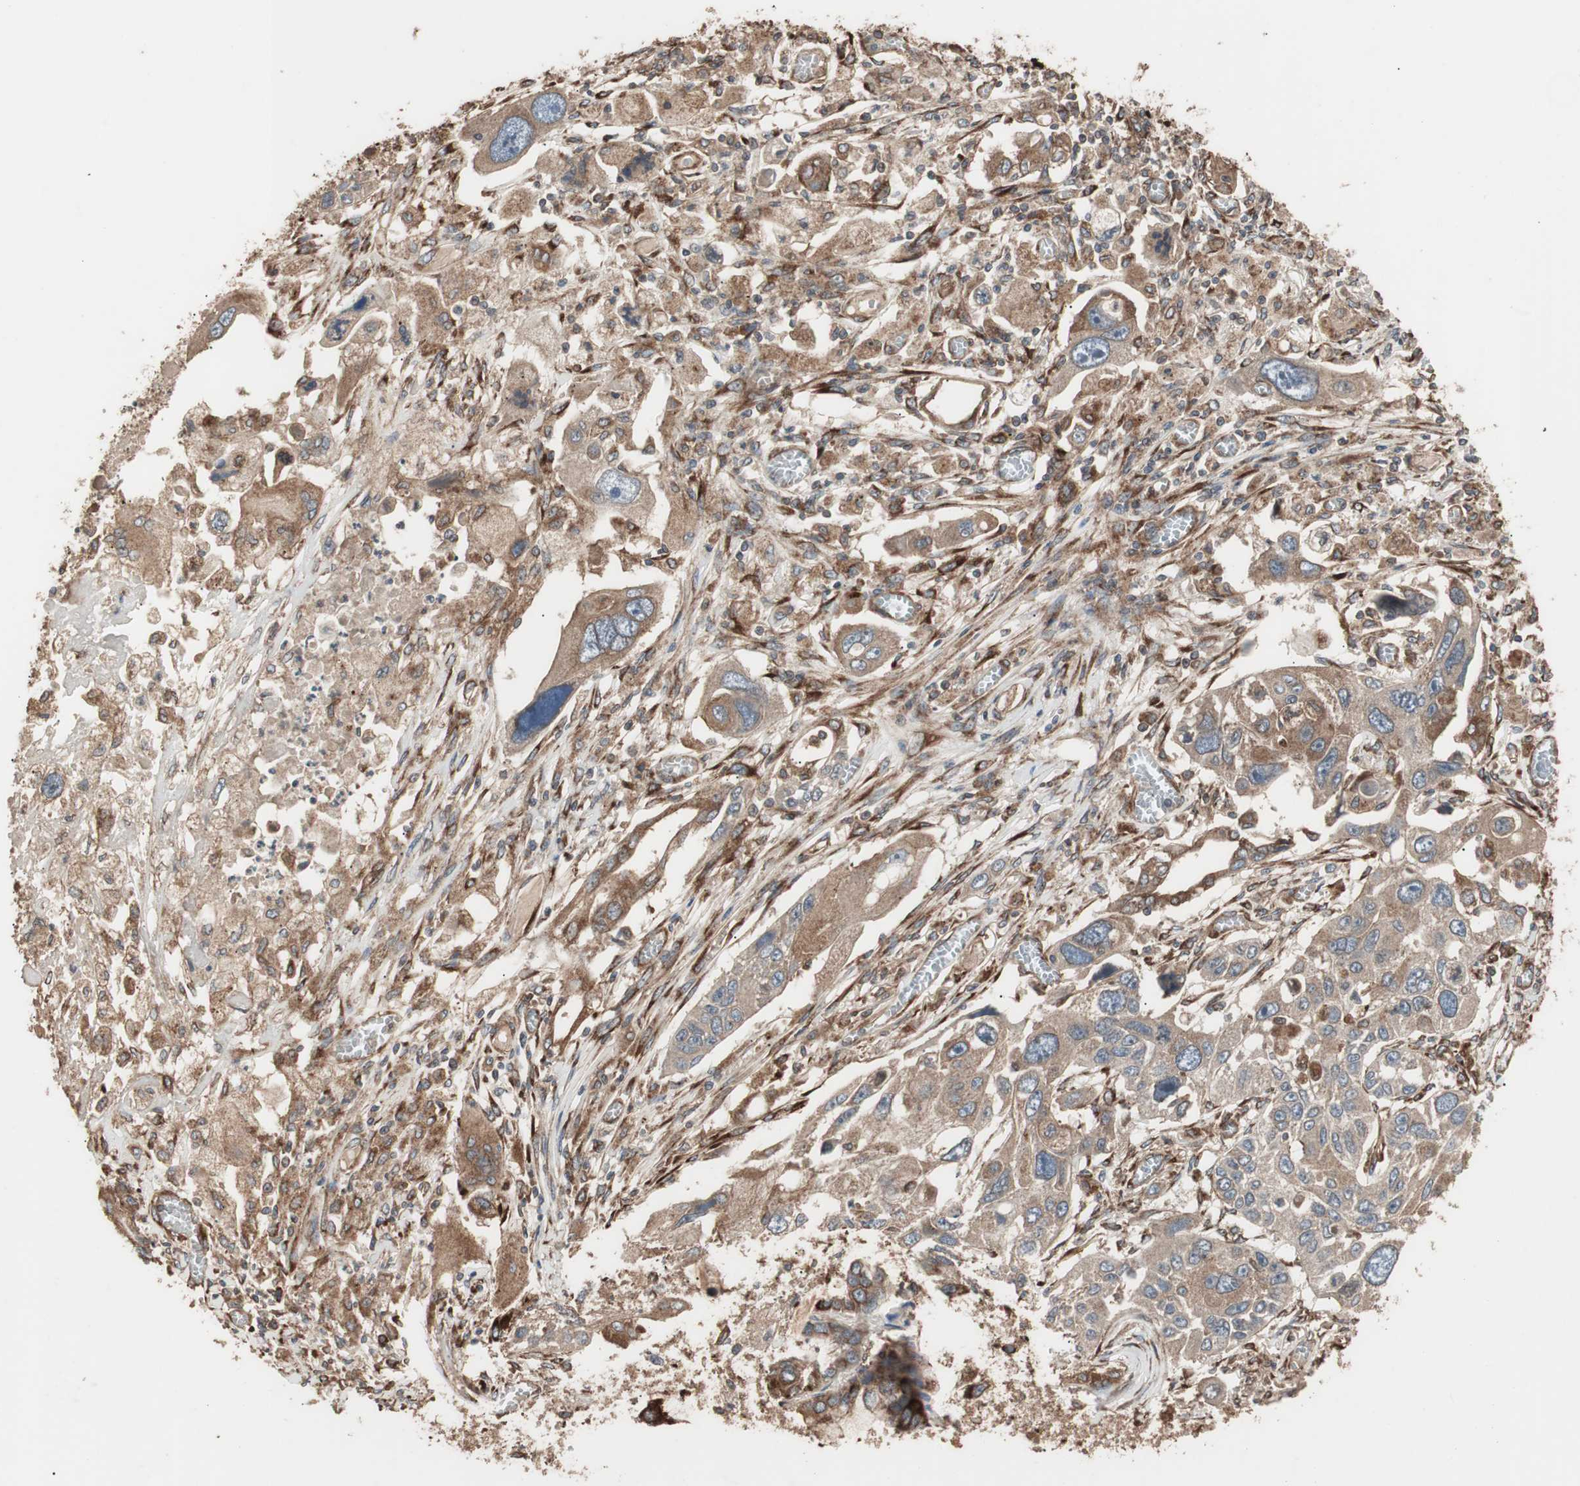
{"staining": {"intensity": "moderate", "quantity": ">75%", "location": "cytoplasmic/membranous"}, "tissue": "lung cancer", "cell_type": "Tumor cells", "image_type": "cancer", "snomed": [{"axis": "morphology", "description": "Squamous cell carcinoma, NOS"}, {"axis": "topography", "description": "Lung"}], "caption": "This micrograph exhibits lung cancer stained with immunohistochemistry (IHC) to label a protein in brown. The cytoplasmic/membranous of tumor cells show moderate positivity for the protein. Nuclei are counter-stained blue.", "gene": "LZTS1", "patient": {"sex": "male", "age": 71}}